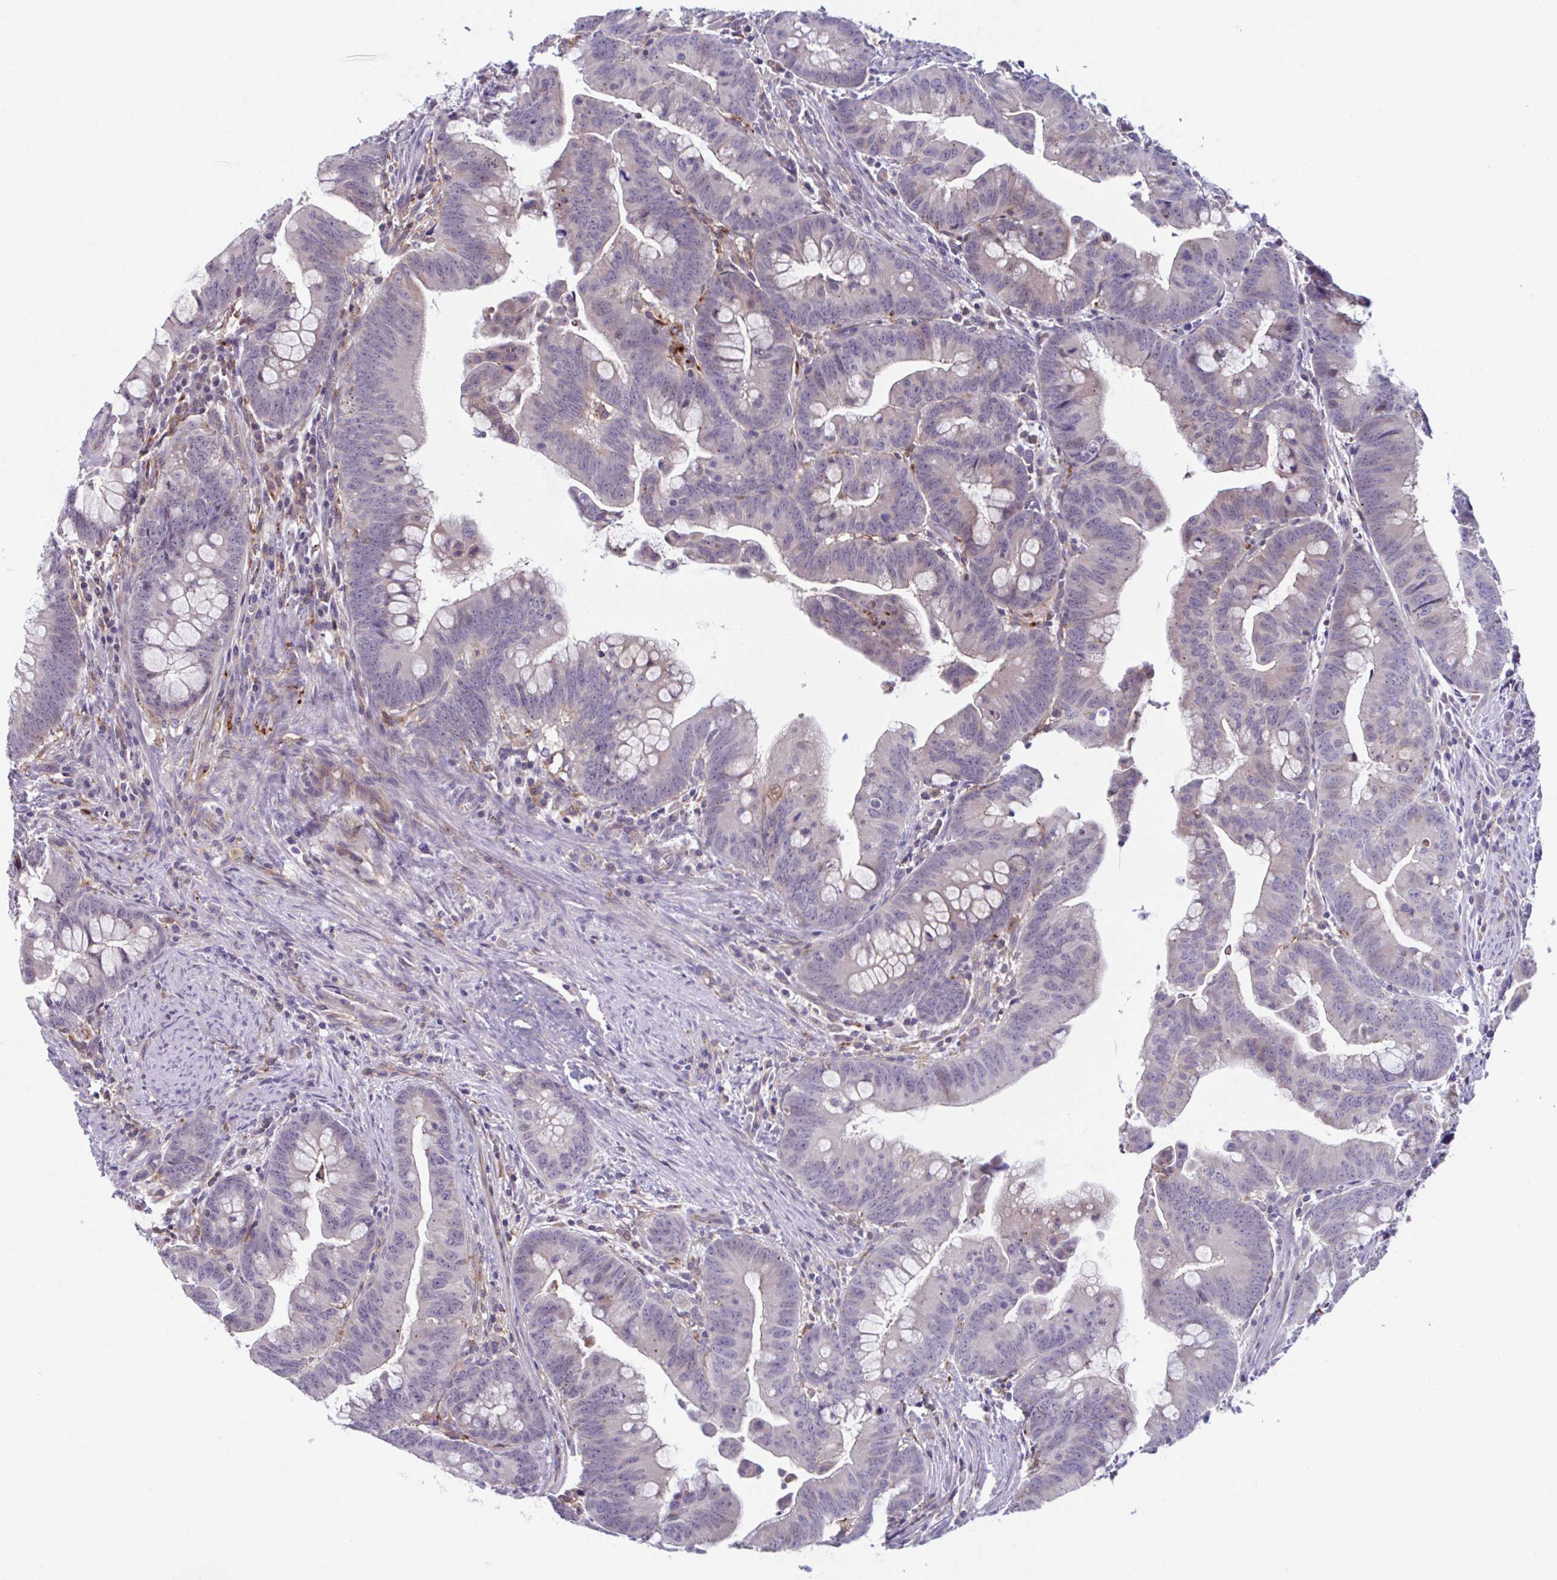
{"staining": {"intensity": "weak", "quantity": "<25%", "location": "cytoplasmic/membranous,nuclear"}, "tissue": "colorectal cancer", "cell_type": "Tumor cells", "image_type": "cancer", "snomed": [{"axis": "morphology", "description": "Adenocarcinoma, NOS"}, {"axis": "topography", "description": "Colon"}], "caption": "An immunohistochemistry micrograph of colorectal cancer (adenocarcinoma) is shown. There is no staining in tumor cells of colorectal cancer (adenocarcinoma).", "gene": "ADAT3", "patient": {"sex": "male", "age": 62}}